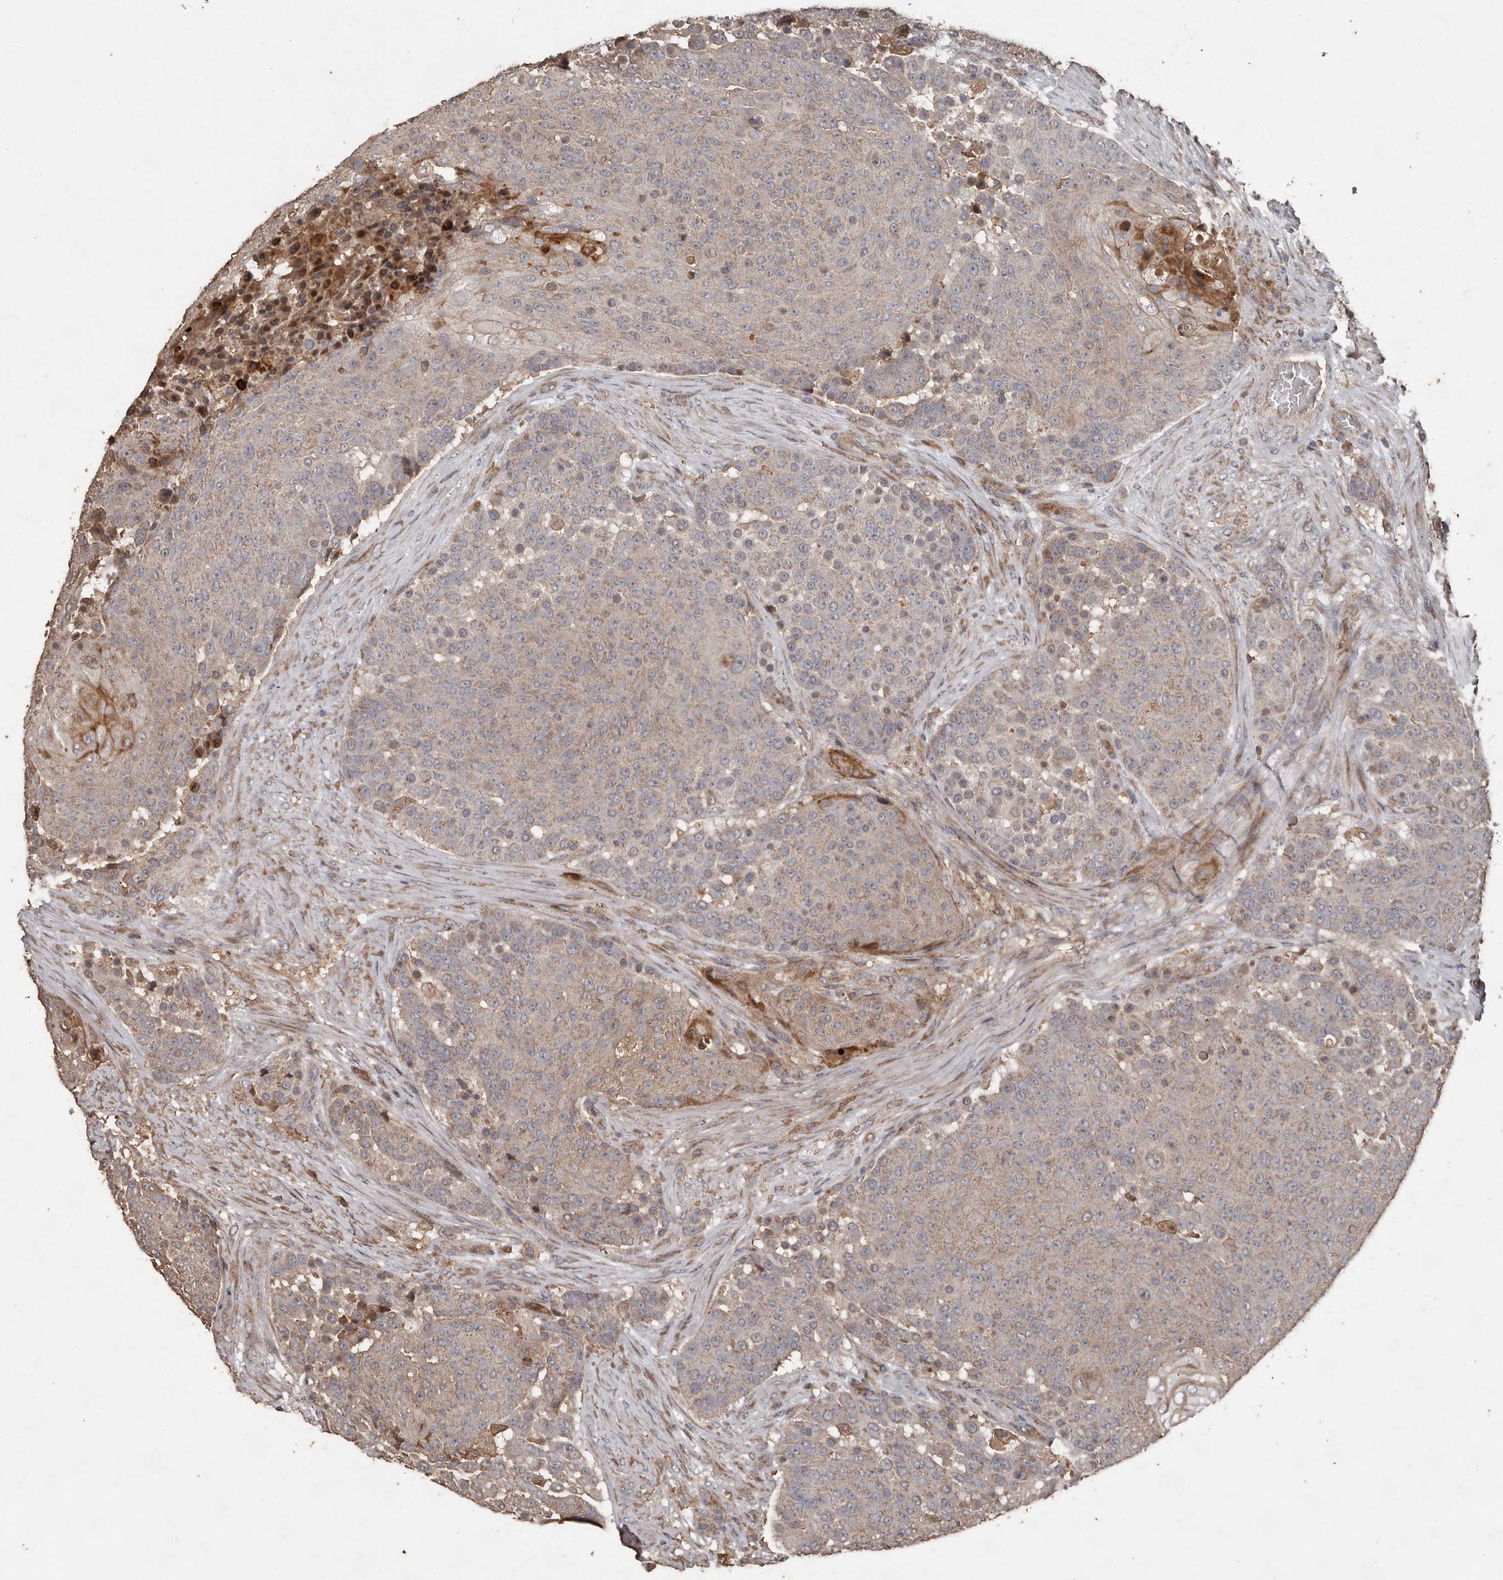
{"staining": {"intensity": "weak", "quantity": "25%-75%", "location": "cytoplasmic/membranous"}, "tissue": "urothelial cancer", "cell_type": "Tumor cells", "image_type": "cancer", "snomed": [{"axis": "morphology", "description": "Urothelial carcinoma, High grade"}, {"axis": "topography", "description": "Urinary bladder"}], "caption": "IHC photomicrograph of neoplastic tissue: human high-grade urothelial carcinoma stained using immunohistochemistry (IHC) exhibits low levels of weak protein expression localized specifically in the cytoplasmic/membranous of tumor cells, appearing as a cytoplasmic/membranous brown color.", "gene": "RANBP17", "patient": {"sex": "female", "age": 63}}